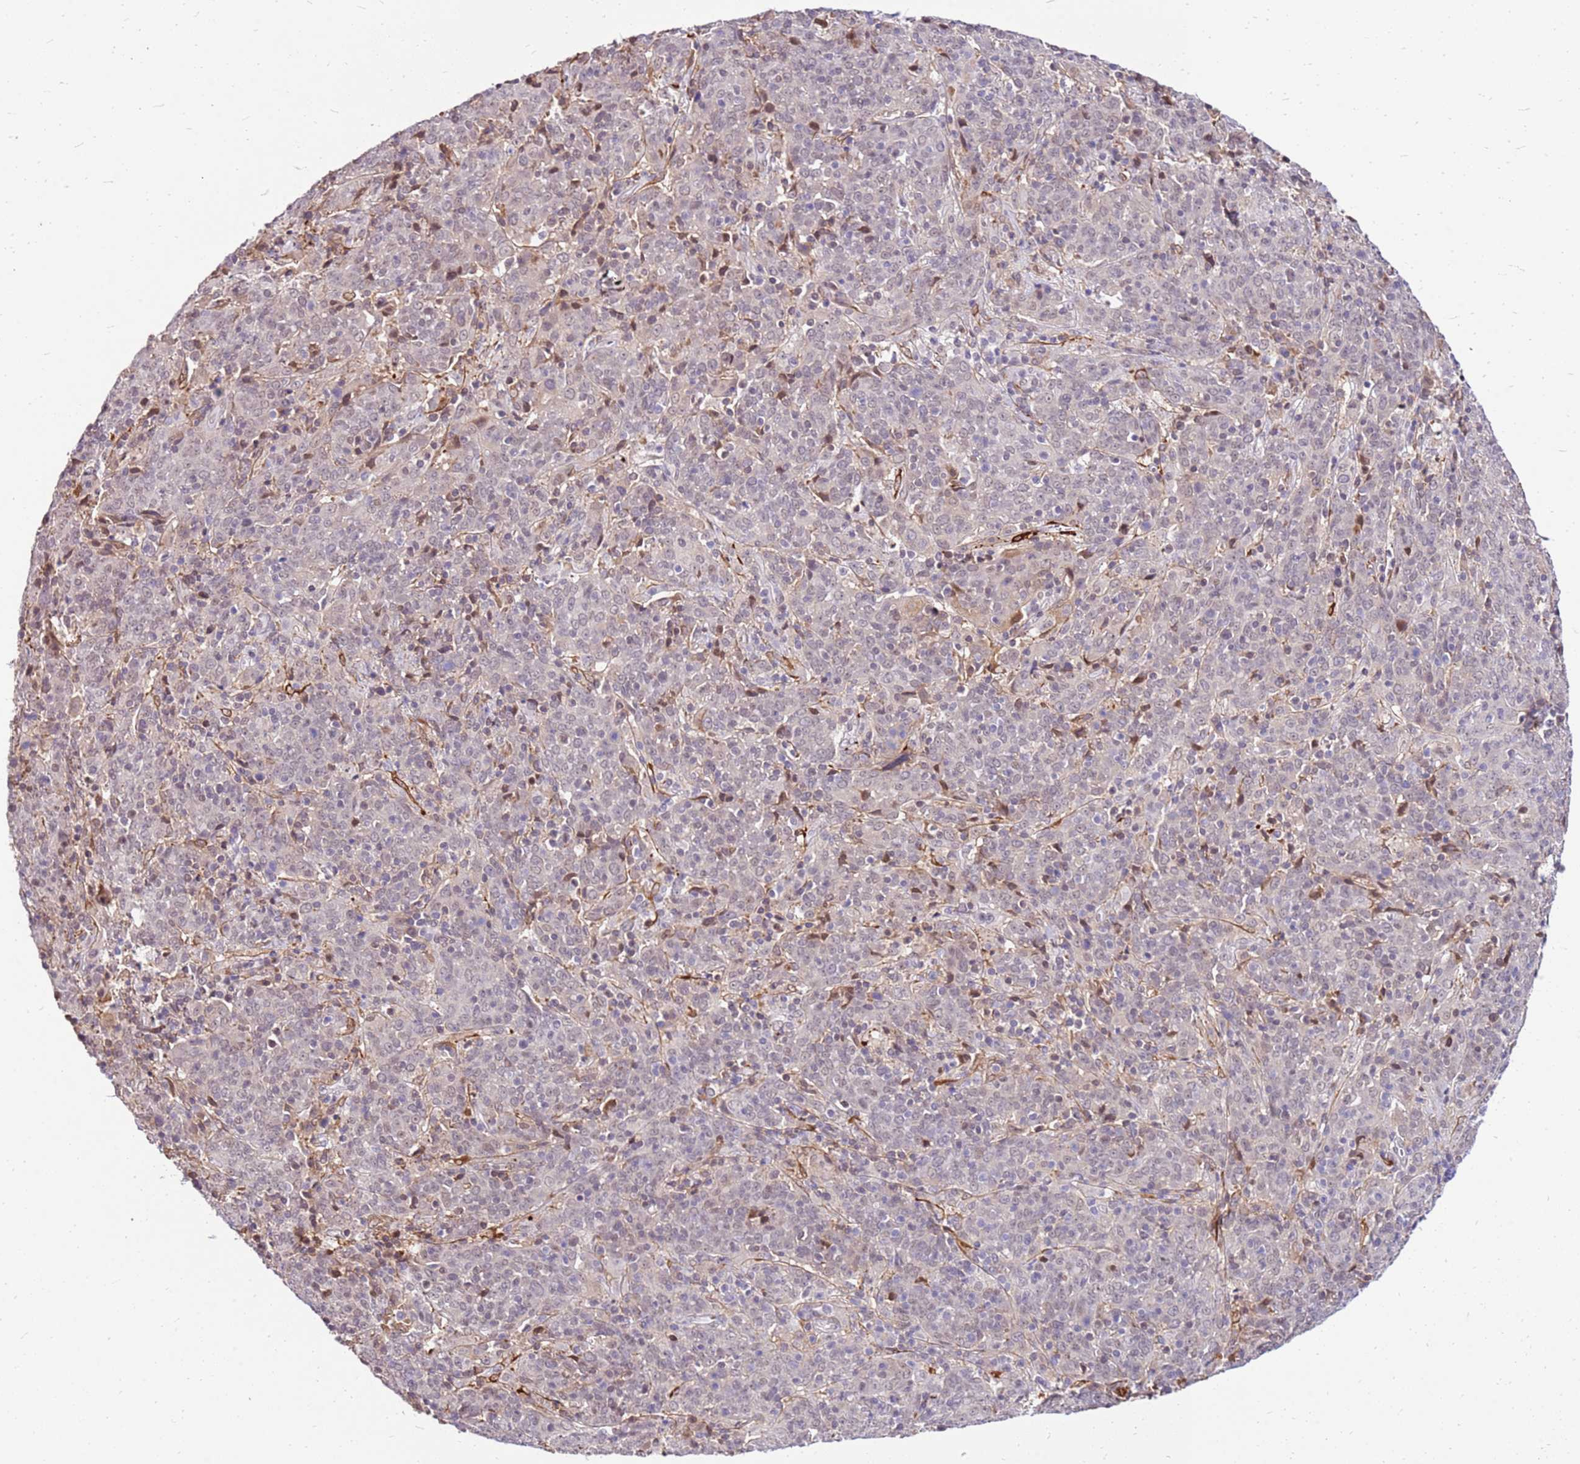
{"staining": {"intensity": "negative", "quantity": "none", "location": "none"}, "tissue": "cervical cancer", "cell_type": "Tumor cells", "image_type": "cancer", "snomed": [{"axis": "morphology", "description": "Squamous cell carcinoma, NOS"}, {"axis": "topography", "description": "Cervix"}], "caption": "Immunohistochemical staining of squamous cell carcinoma (cervical) shows no significant staining in tumor cells.", "gene": "ALDH1A3", "patient": {"sex": "female", "age": 67}}